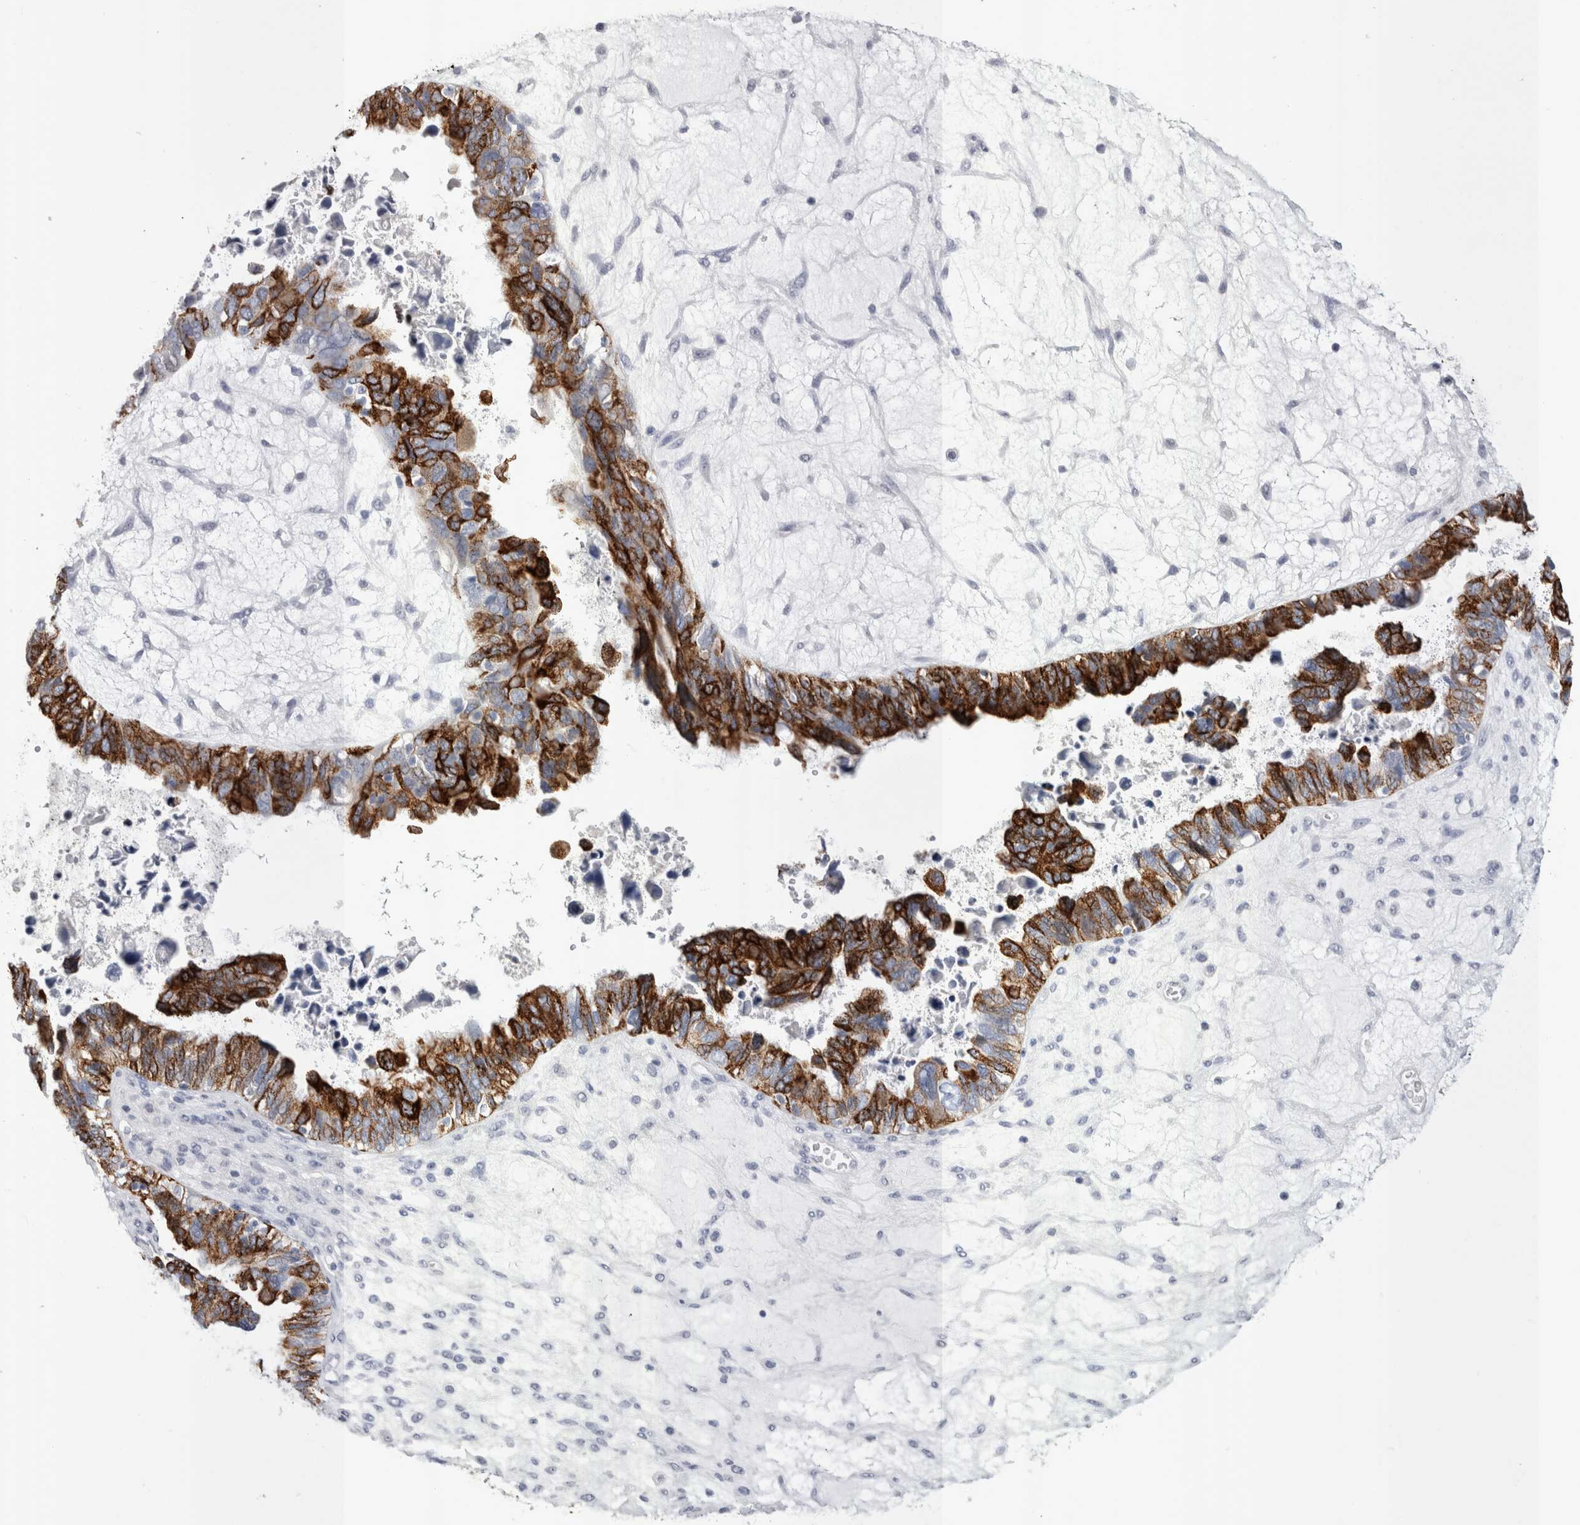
{"staining": {"intensity": "strong", "quantity": ">75%", "location": "cytoplasmic/membranous"}, "tissue": "ovarian cancer", "cell_type": "Tumor cells", "image_type": "cancer", "snomed": [{"axis": "morphology", "description": "Cystadenocarcinoma, serous, NOS"}, {"axis": "topography", "description": "Ovary"}], "caption": "IHC of human ovarian serous cystadenocarcinoma displays high levels of strong cytoplasmic/membranous positivity in approximately >75% of tumor cells.", "gene": "PWP2", "patient": {"sex": "female", "age": 79}}